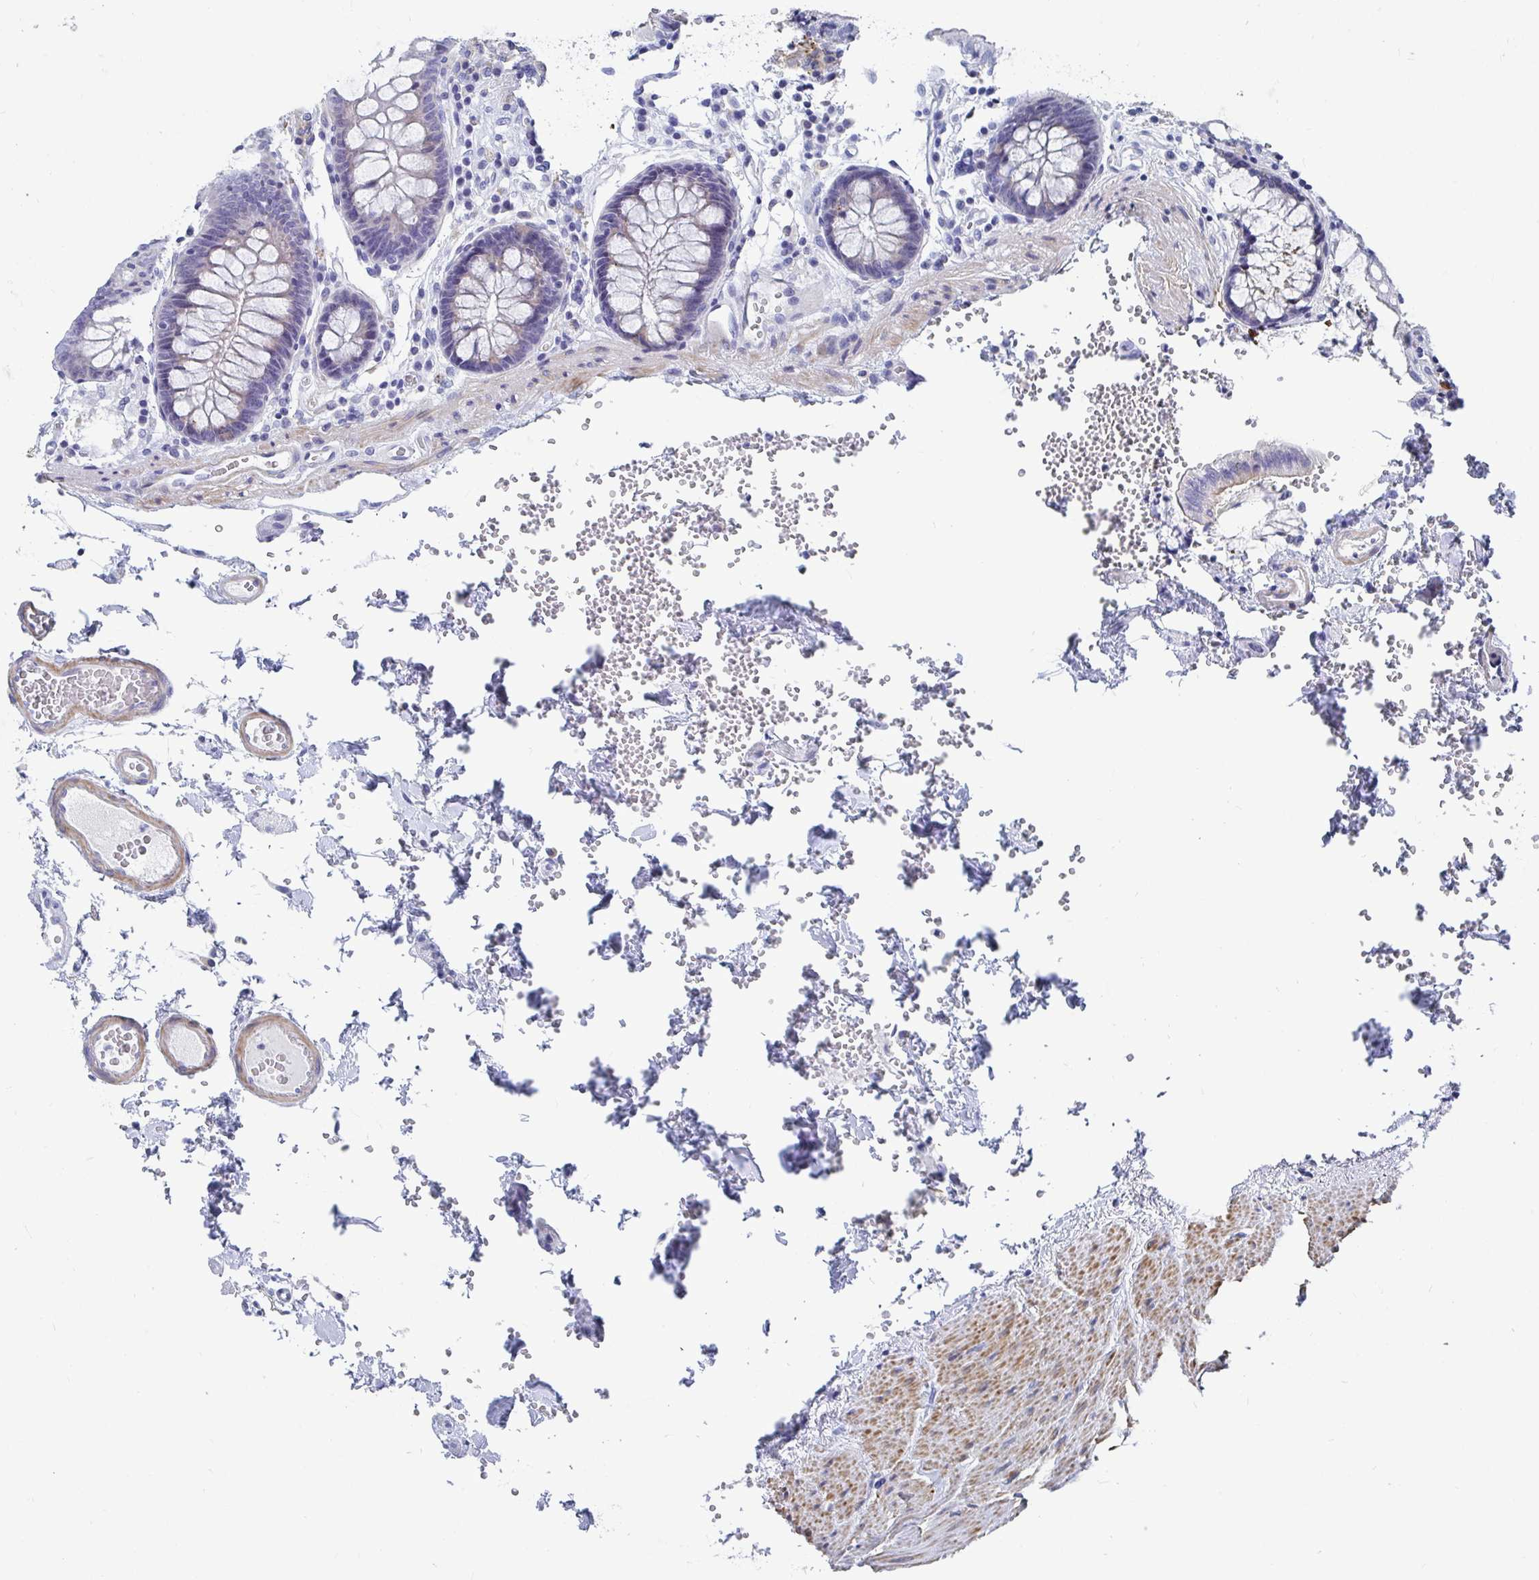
{"staining": {"intensity": "negative", "quantity": "none", "location": "none"}, "tissue": "colon", "cell_type": "Endothelial cells", "image_type": "normal", "snomed": [{"axis": "morphology", "description": "Normal tissue, NOS"}, {"axis": "topography", "description": "Colon"}], "caption": "Micrograph shows no protein expression in endothelial cells of unremarkable colon.", "gene": "ZFP82", "patient": {"sex": "male", "age": 84}}